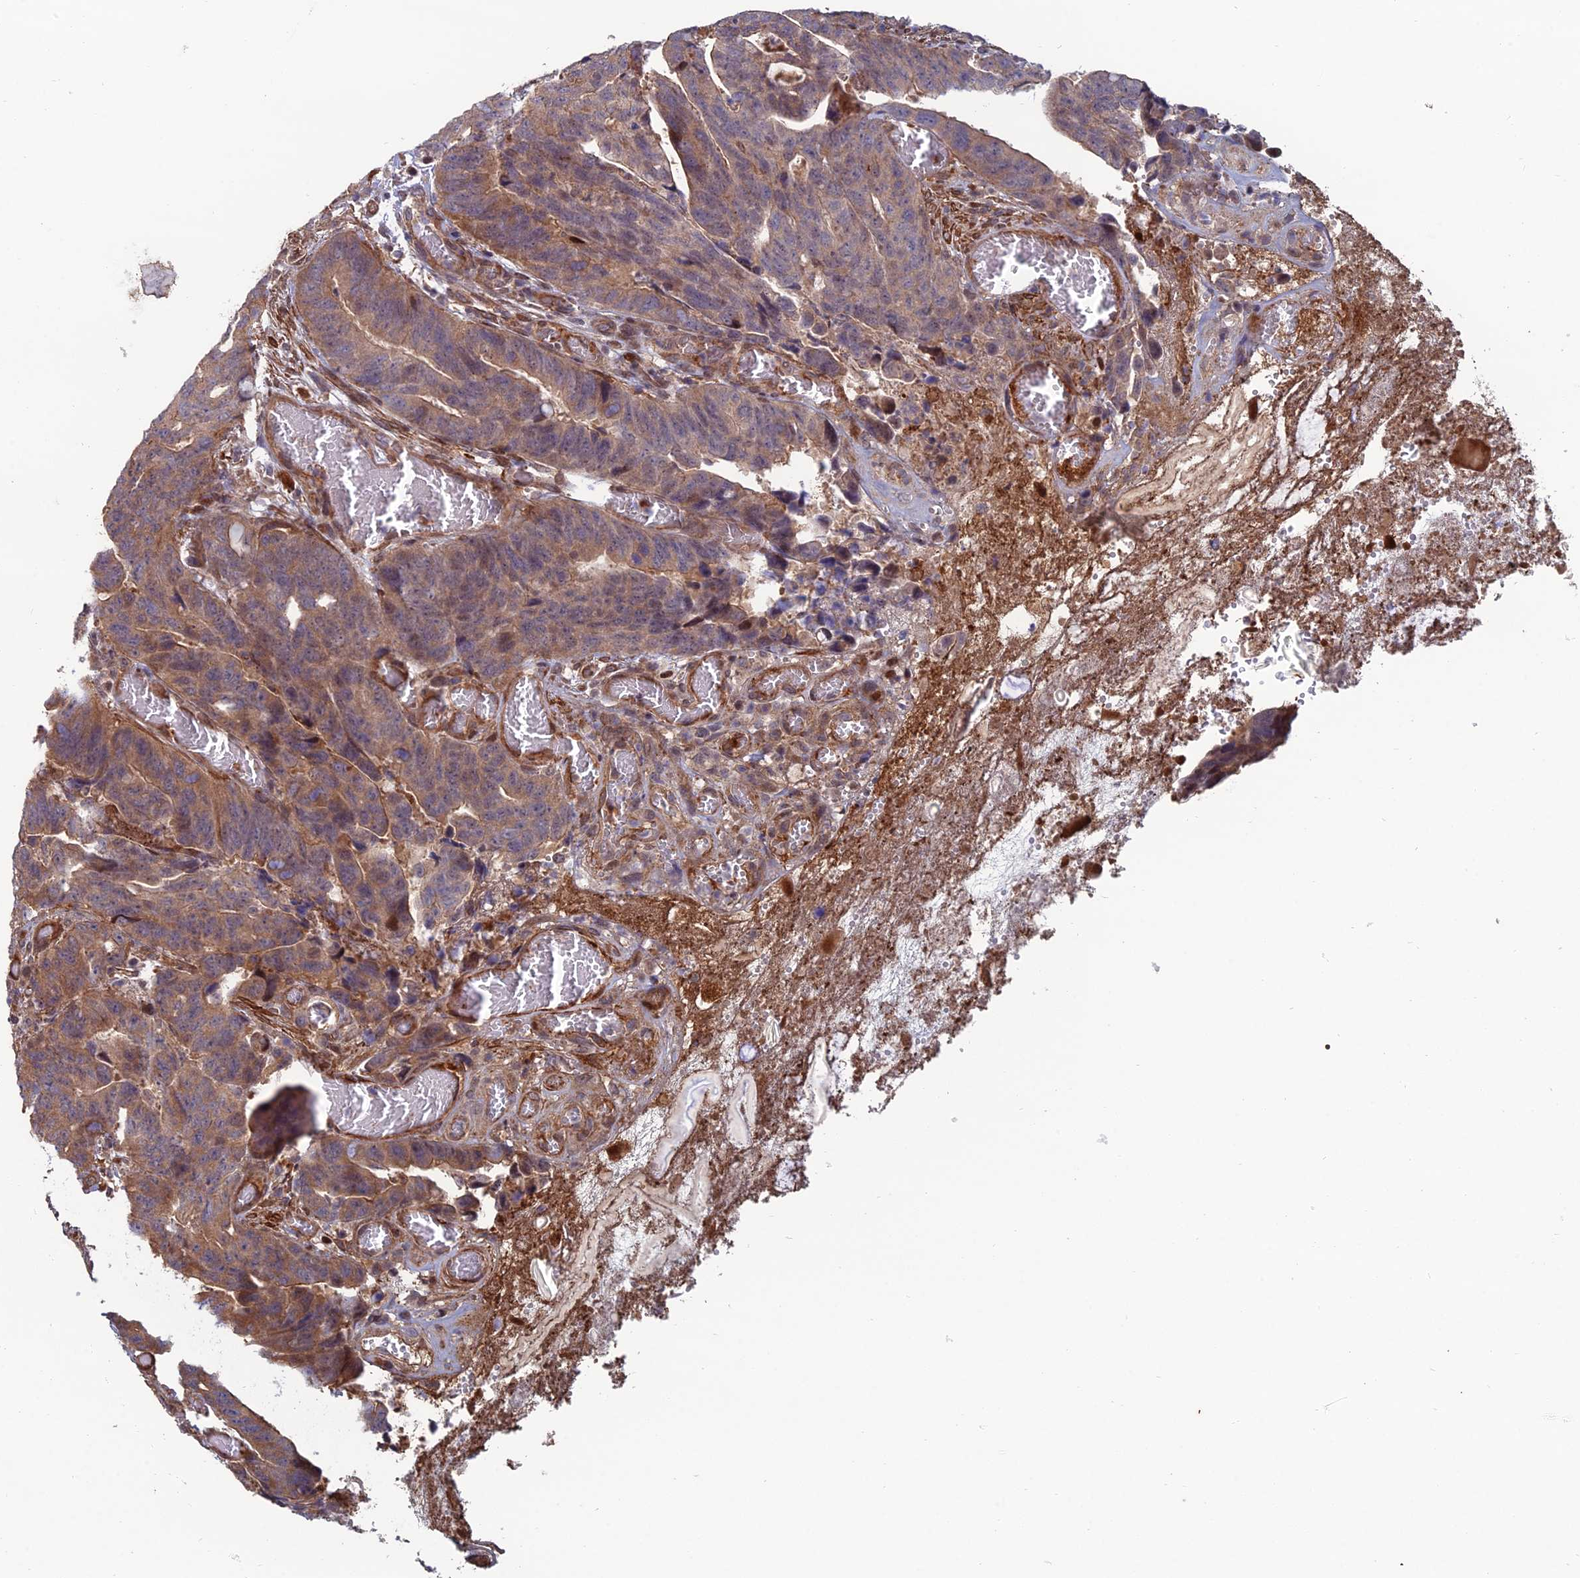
{"staining": {"intensity": "weak", "quantity": "25%-75%", "location": "cytoplasmic/membranous"}, "tissue": "colorectal cancer", "cell_type": "Tumor cells", "image_type": "cancer", "snomed": [{"axis": "morphology", "description": "Adenocarcinoma, NOS"}, {"axis": "topography", "description": "Colon"}], "caption": "Human adenocarcinoma (colorectal) stained with a protein marker reveals weak staining in tumor cells.", "gene": "CCDC183", "patient": {"sex": "female", "age": 82}}